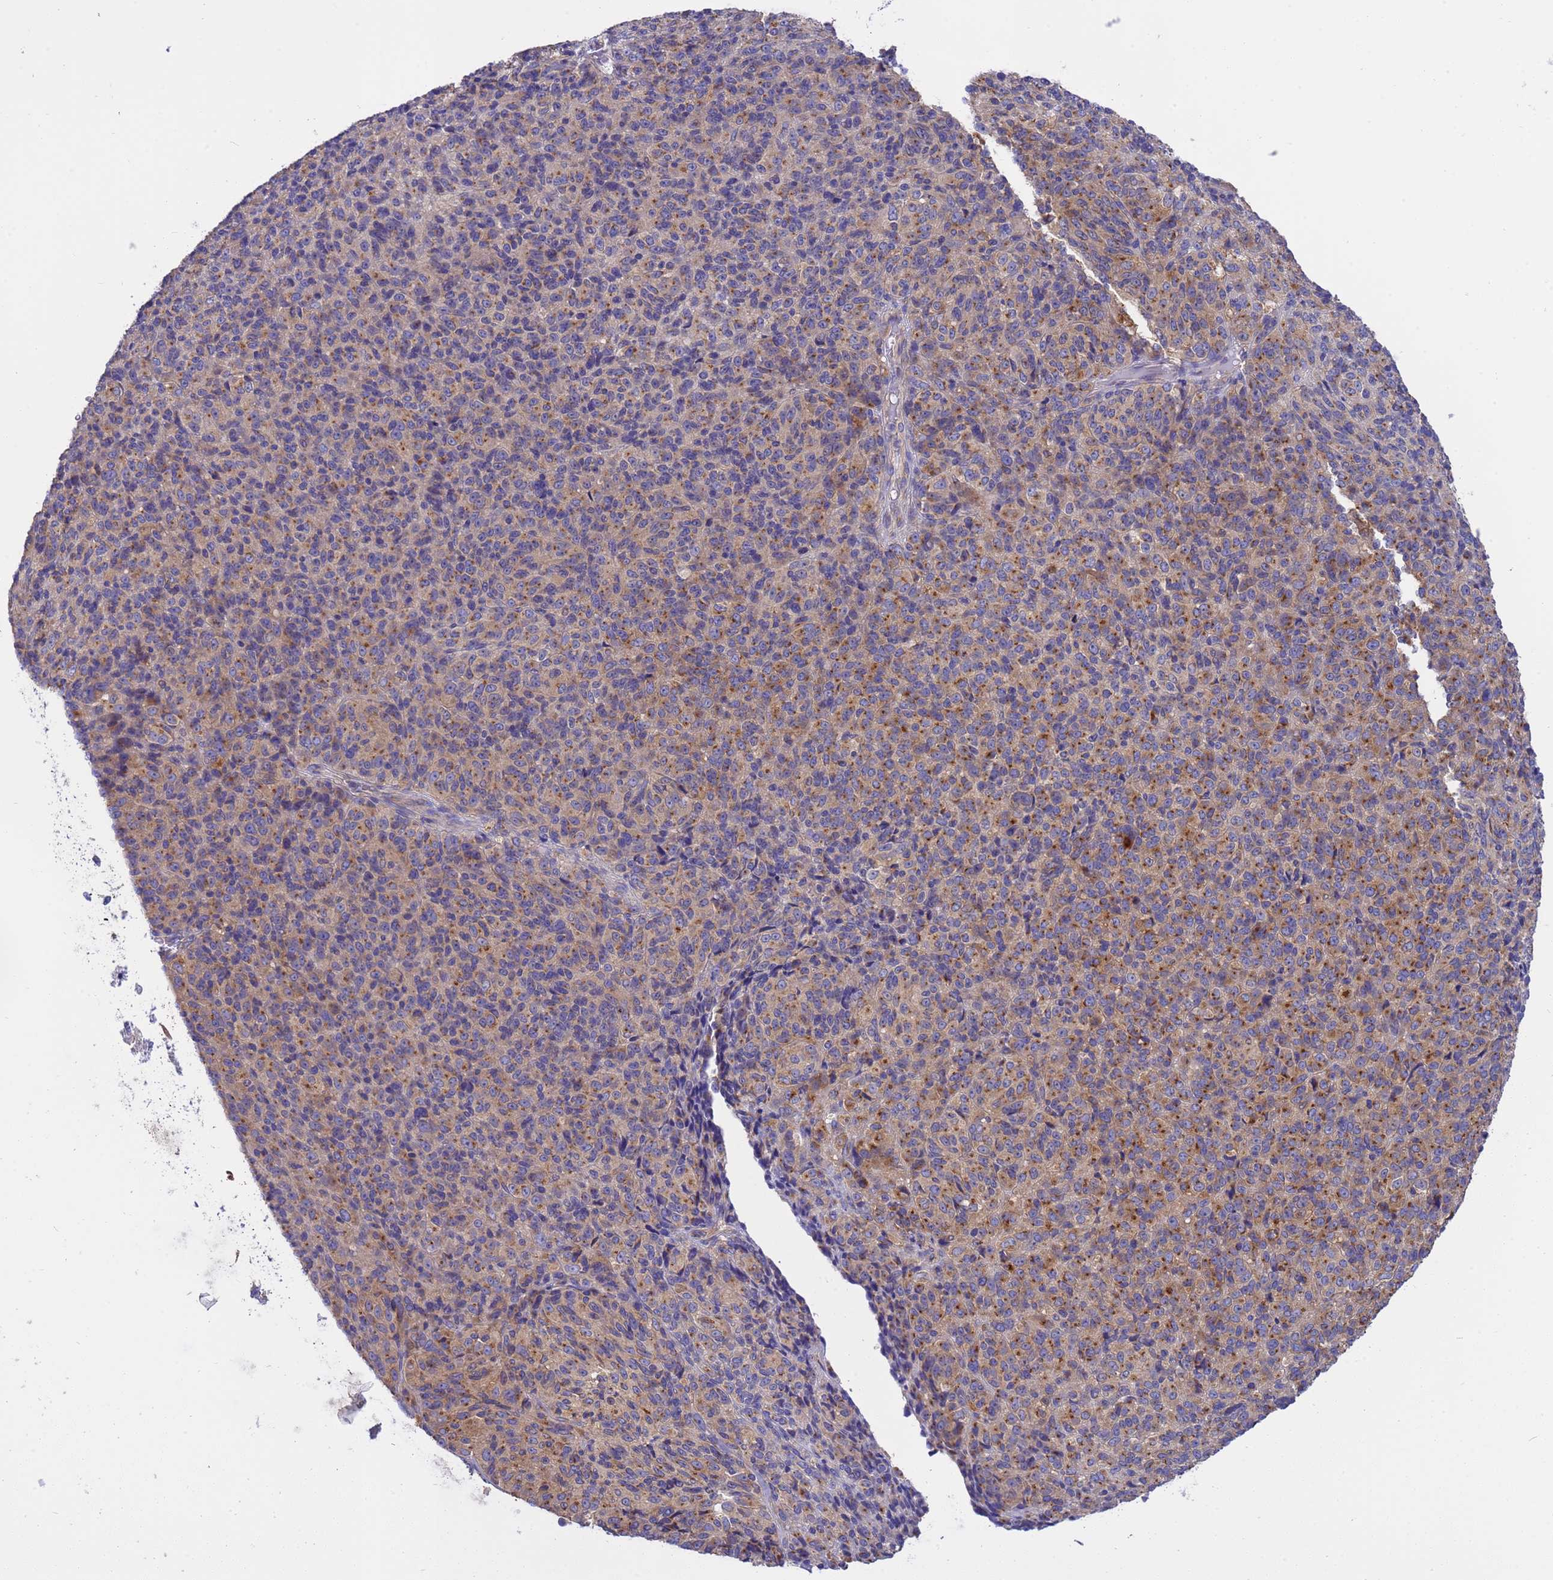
{"staining": {"intensity": "moderate", "quantity": "25%-75%", "location": "cytoplasmic/membranous"}, "tissue": "melanoma", "cell_type": "Tumor cells", "image_type": "cancer", "snomed": [{"axis": "morphology", "description": "Malignant melanoma, Metastatic site"}, {"axis": "topography", "description": "Brain"}], "caption": "Protein expression analysis of human melanoma reveals moderate cytoplasmic/membranous expression in about 25%-75% of tumor cells. The staining was performed using DAB (3,3'-diaminobenzidine), with brown indicating positive protein expression. Nuclei are stained blue with hematoxylin.", "gene": "ANAPC1", "patient": {"sex": "female", "age": 56}}